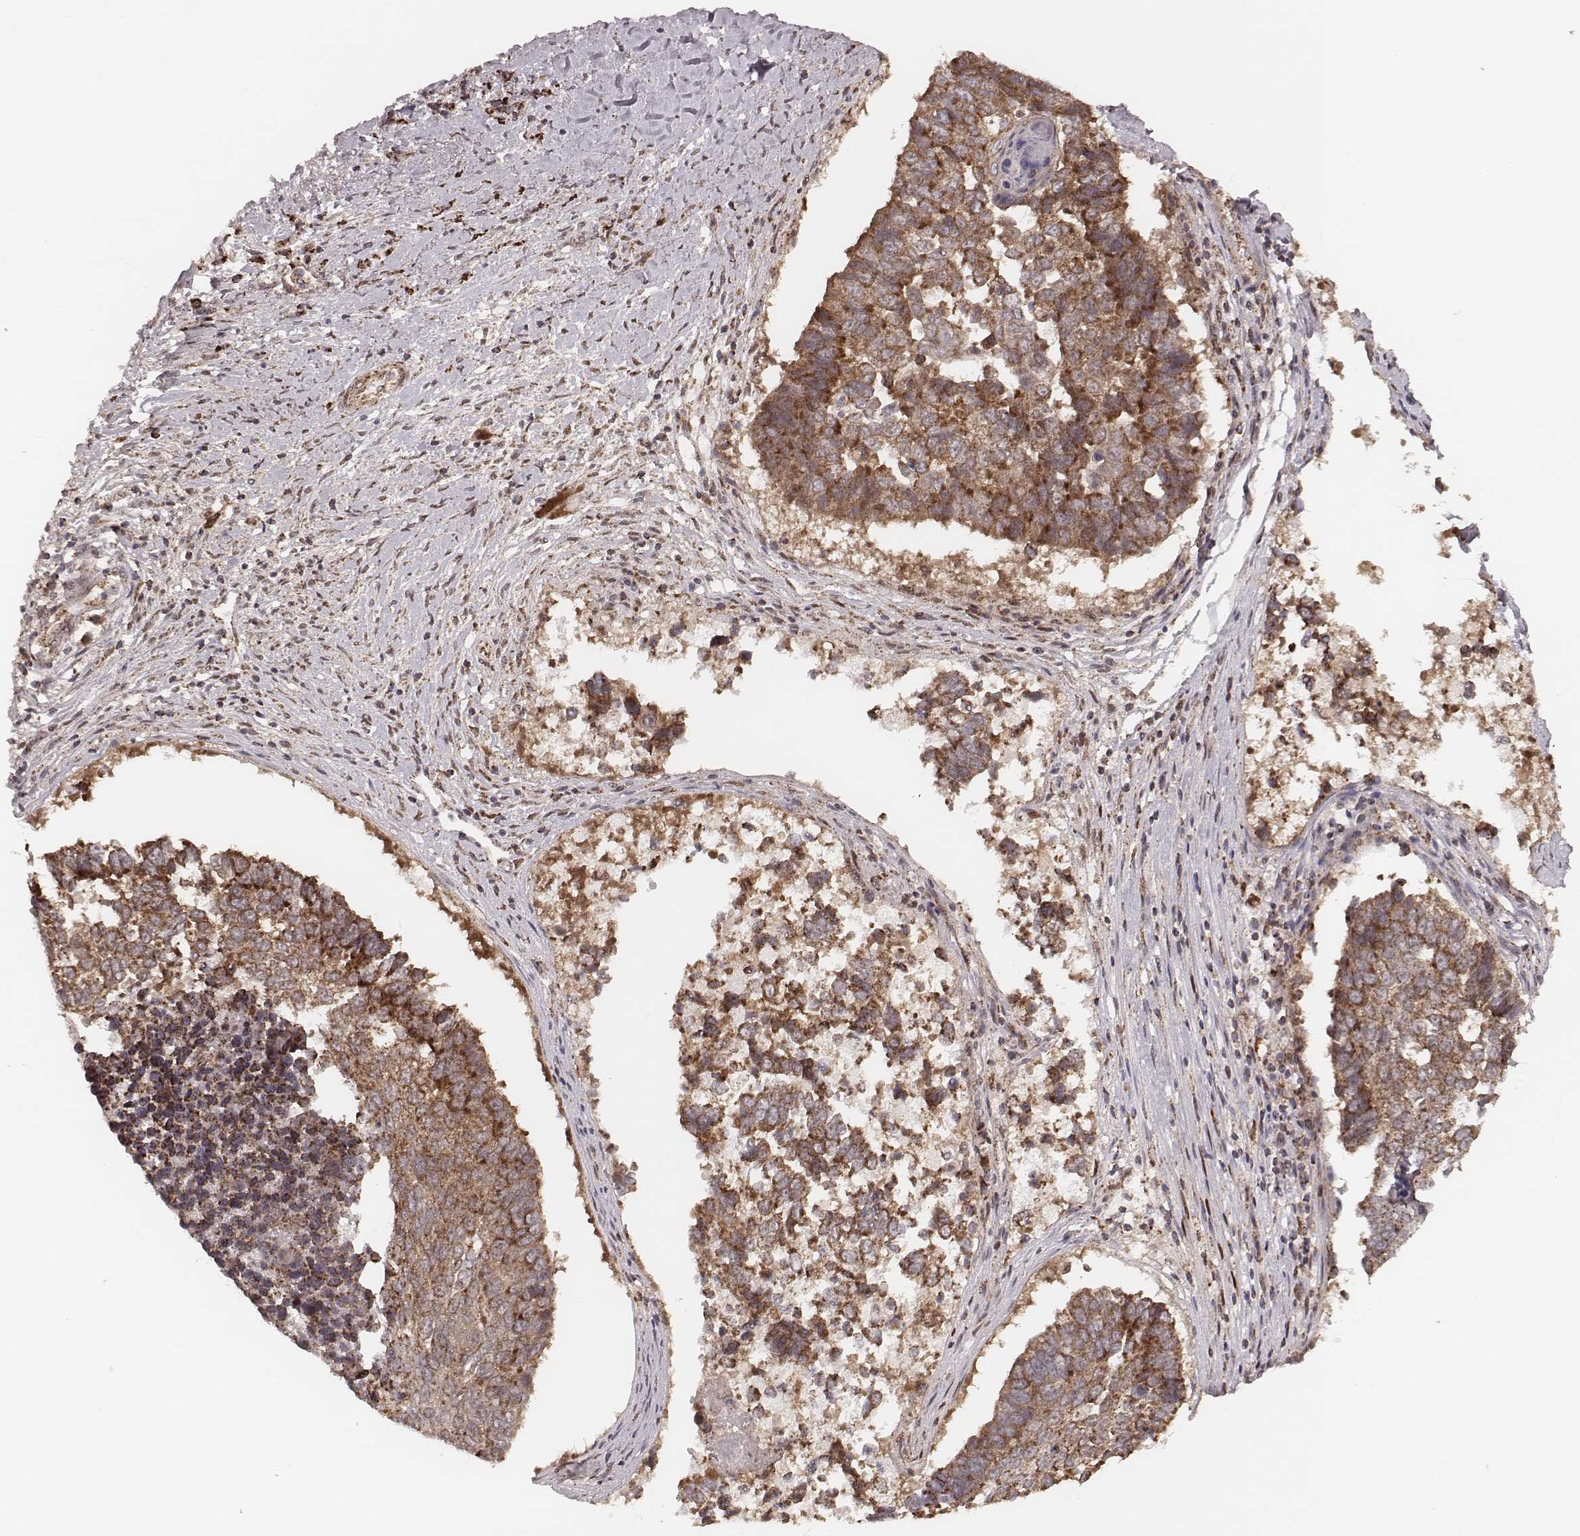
{"staining": {"intensity": "moderate", "quantity": ">75%", "location": "cytoplasmic/membranous"}, "tissue": "lung cancer", "cell_type": "Tumor cells", "image_type": "cancer", "snomed": [{"axis": "morphology", "description": "Squamous cell carcinoma, NOS"}, {"axis": "topography", "description": "Lung"}], "caption": "Lung cancer (squamous cell carcinoma) tissue displays moderate cytoplasmic/membranous expression in about >75% of tumor cells", "gene": "NDUFA7", "patient": {"sex": "male", "age": 73}}